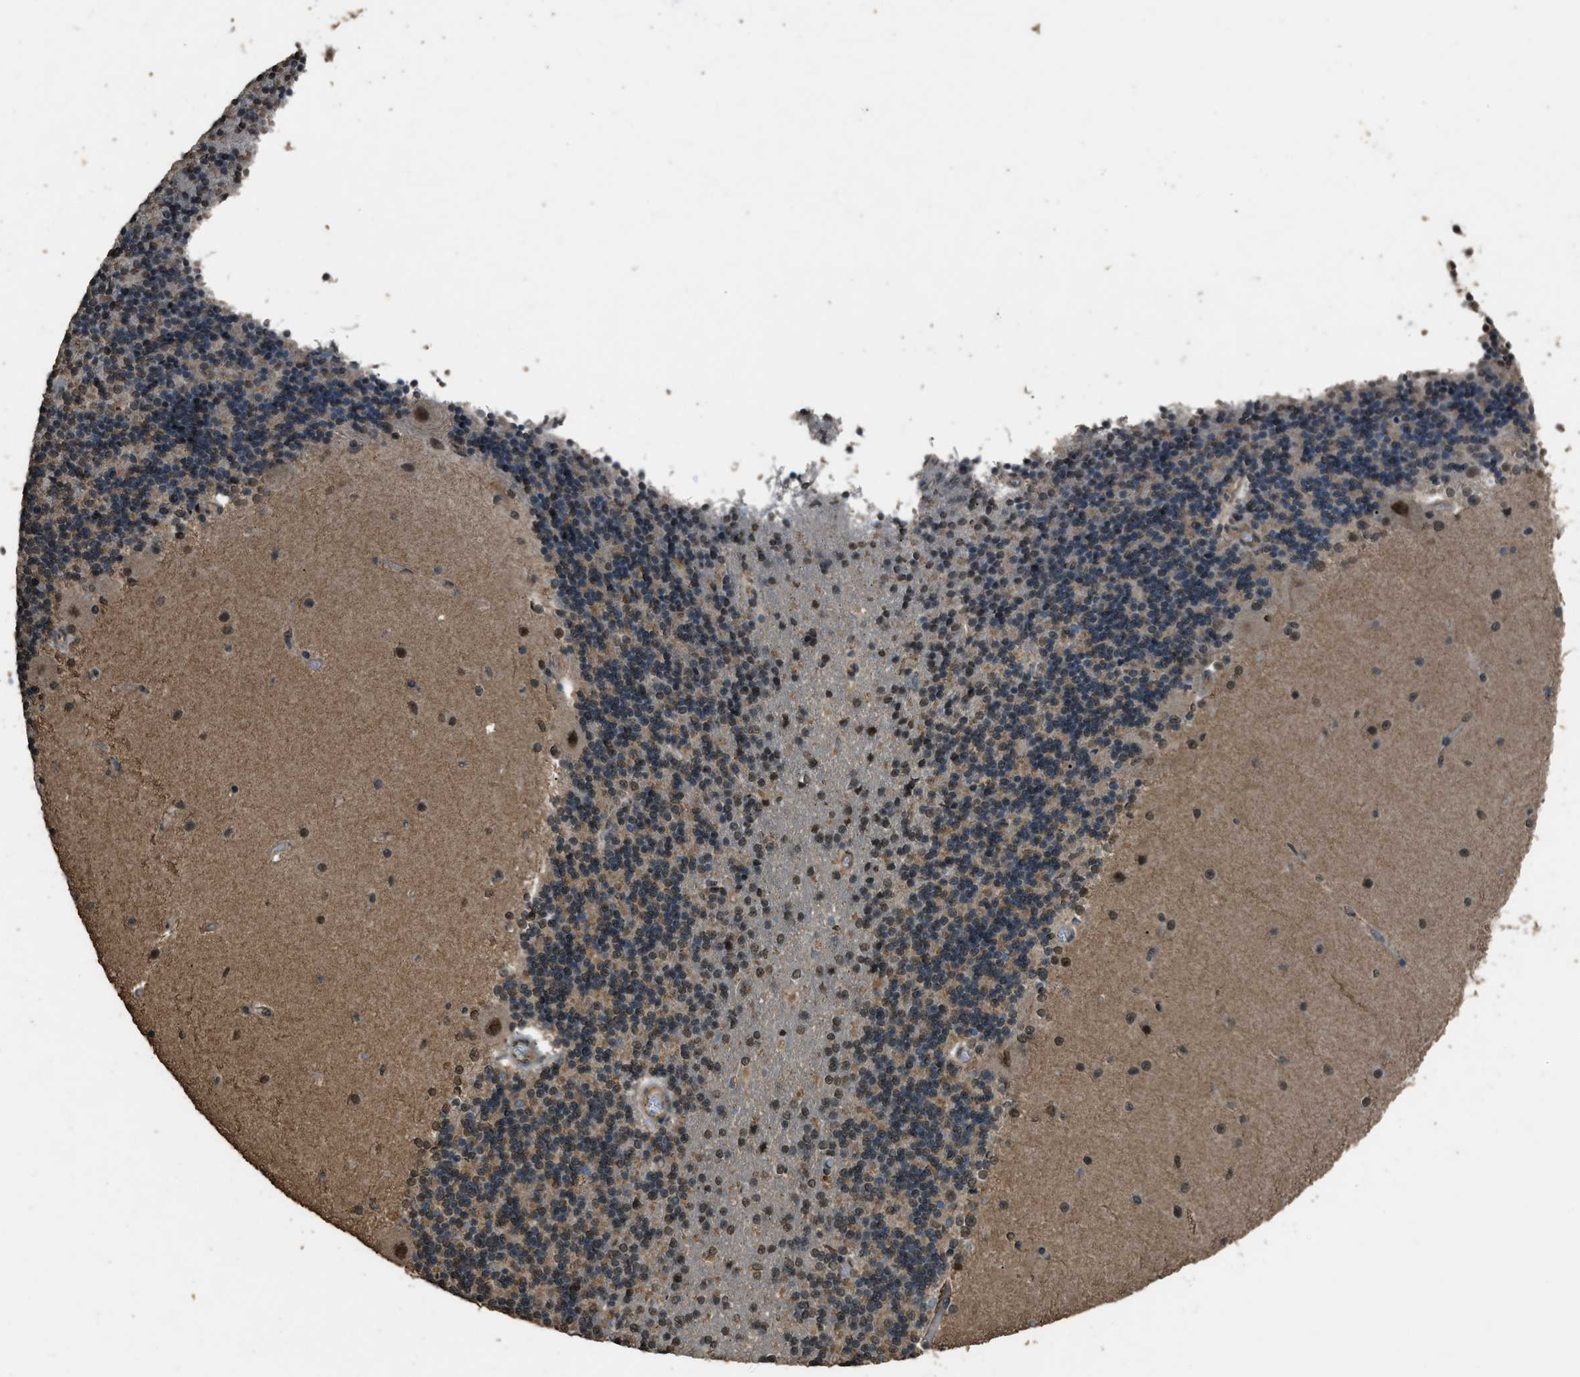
{"staining": {"intensity": "moderate", "quantity": "25%-75%", "location": "cytoplasmic/membranous,nuclear"}, "tissue": "cerebellum", "cell_type": "Cells in granular layer", "image_type": "normal", "snomed": [{"axis": "morphology", "description": "Normal tissue, NOS"}, {"axis": "topography", "description": "Cerebellum"}], "caption": "Immunohistochemistry (IHC) histopathology image of normal cerebellum stained for a protein (brown), which demonstrates medium levels of moderate cytoplasmic/membranous,nuclear staining in about 25%-75% of cells in granular layer.", "gene": "SERTAD2", "patient": {"sex": "female", "age": 54}}